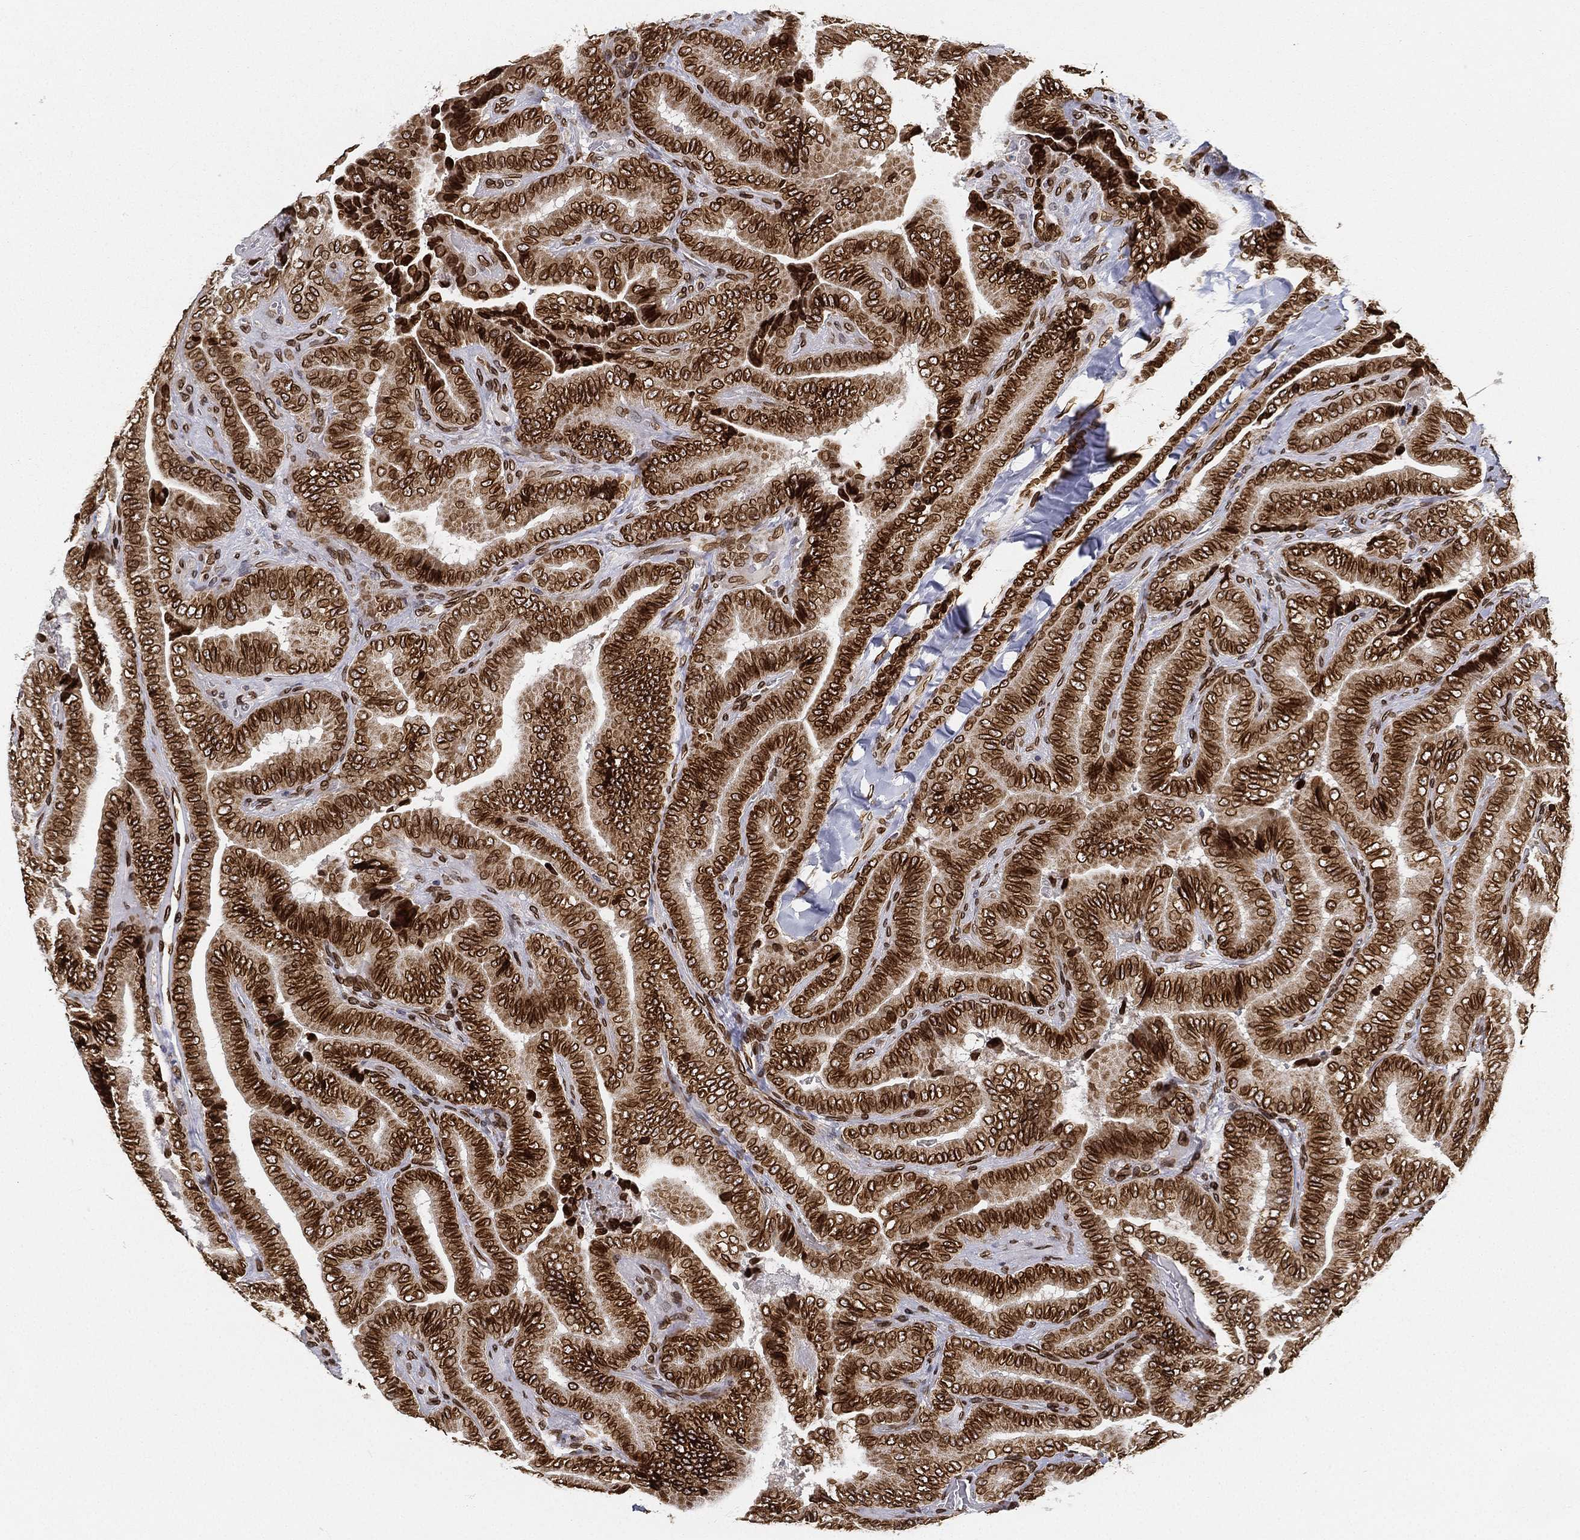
{"staining": {"intensity": "strong", "quantity": ">75%", "location": "cytoplasmic/membranous,nuclear"}, "tissue": "thyroid cancer", "cell_type": "Tumor cells", "image_type": "cancer", "snomed": [{"axis": "morphology", "description": "Papillary adenocarcinoma, NOS"}, {"axis": "topography", "description": "Thyroid gland"}], "caption": "Protein staining of thyroid cancer (papillary adenocarcinoma) tissue exhibits strong cytoplasmic/membranous and nuclear positivity in about >75% of tumor cells.", "gene": "PALB2", "patient": {"sex": "male", "age": 61}}